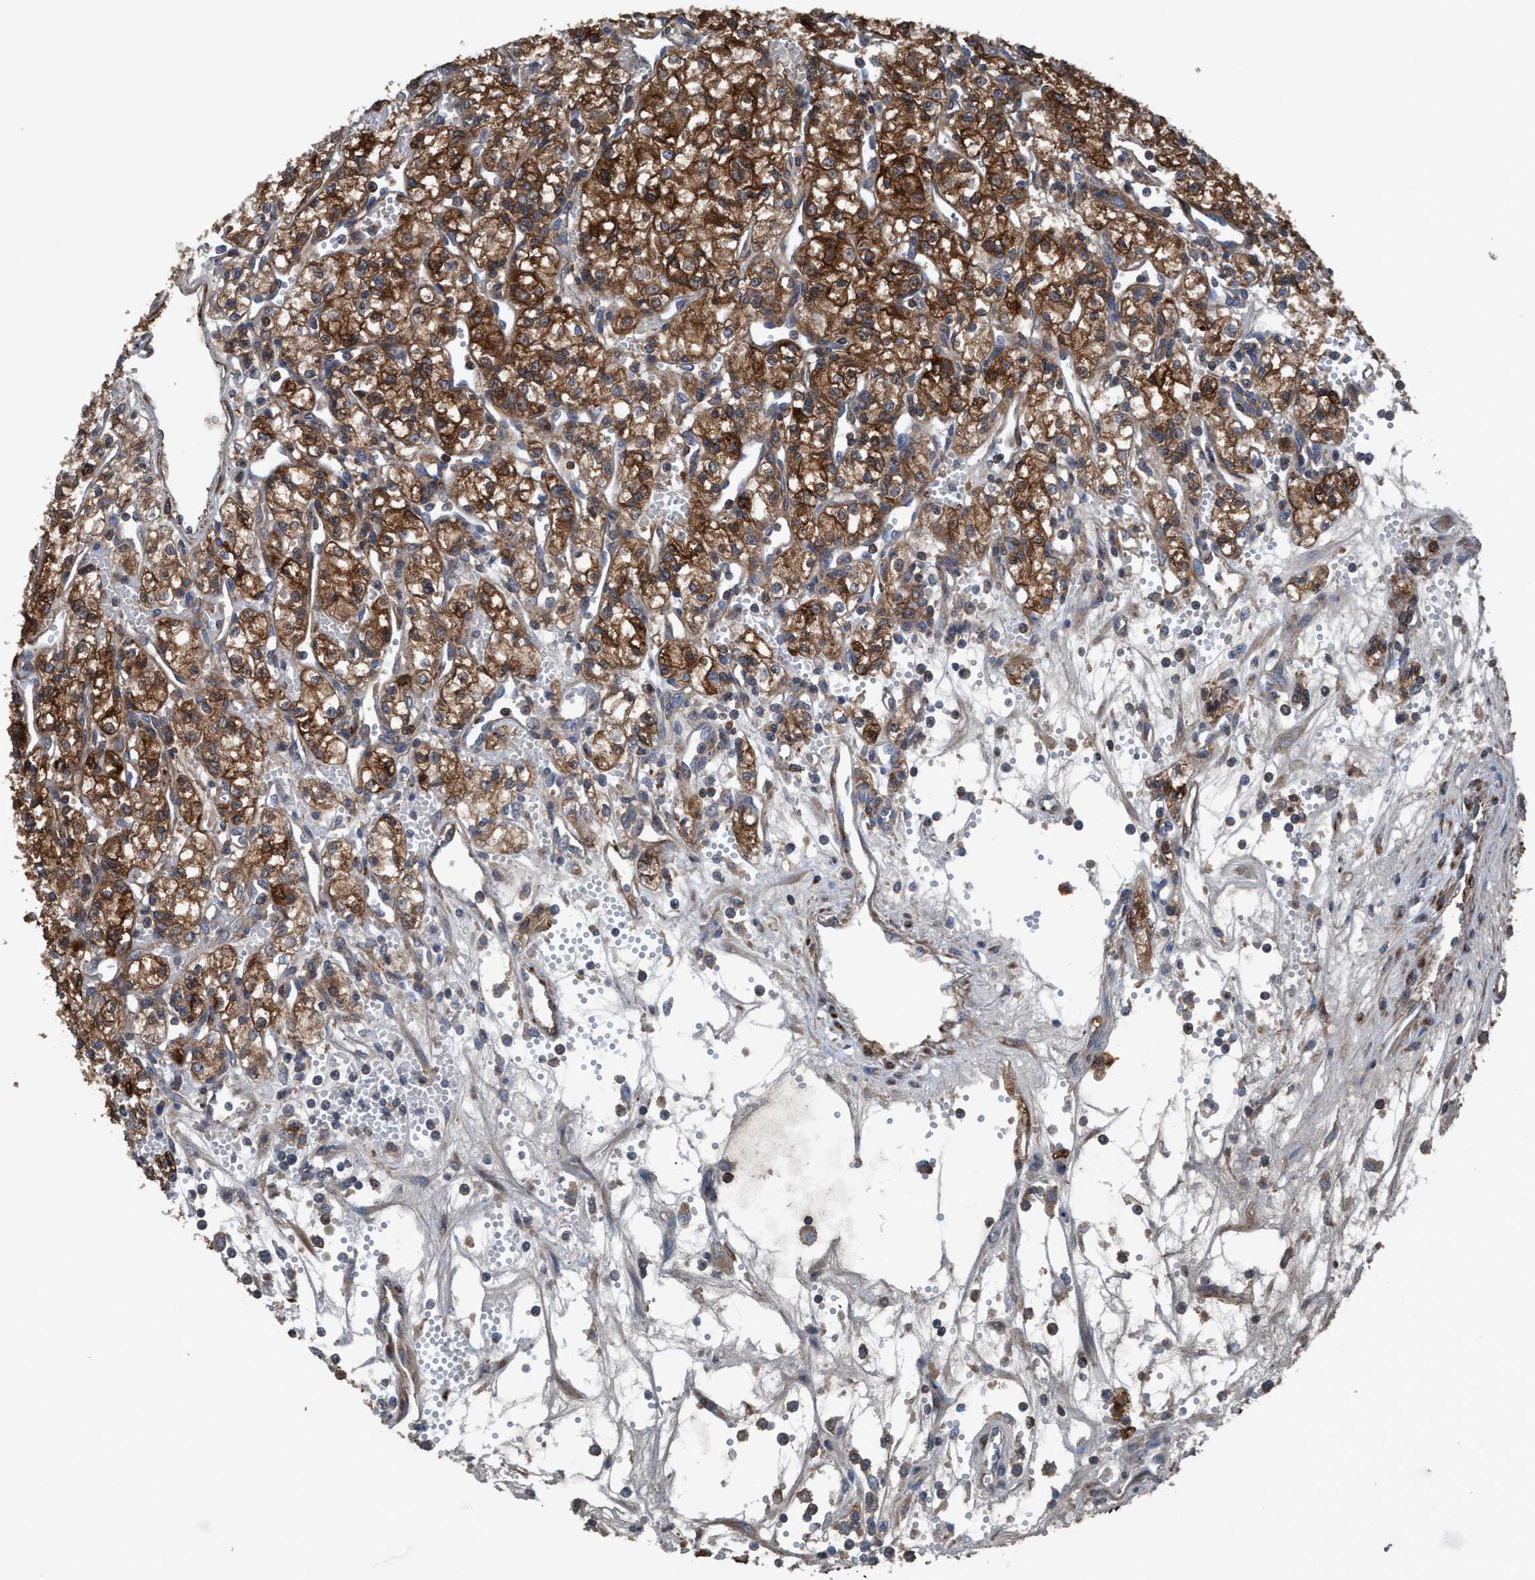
{"staining": {"intensity": "moderate", "quantity": ">75%", "location": "cytoplasmic/membranous"}, "tissue": "renal cancer", "cell_type": "Tumor cells", "image_type": "cancer", "snomed": [{"axis": "morphology", "description": "Adenocarcinoma, NOS"}, {"axis": "topography", "description": "Kidney"}], "caption": "IHC (DAB (3,3'-diaminobenzidine)) staining of renal cancer (adenocarcinoma) reveals moderate cytoplasmic/membranous protein staining in about >75% of tumor cells.", "gene": "NMT1", "patient": {"sex": "male", "age": 59}}